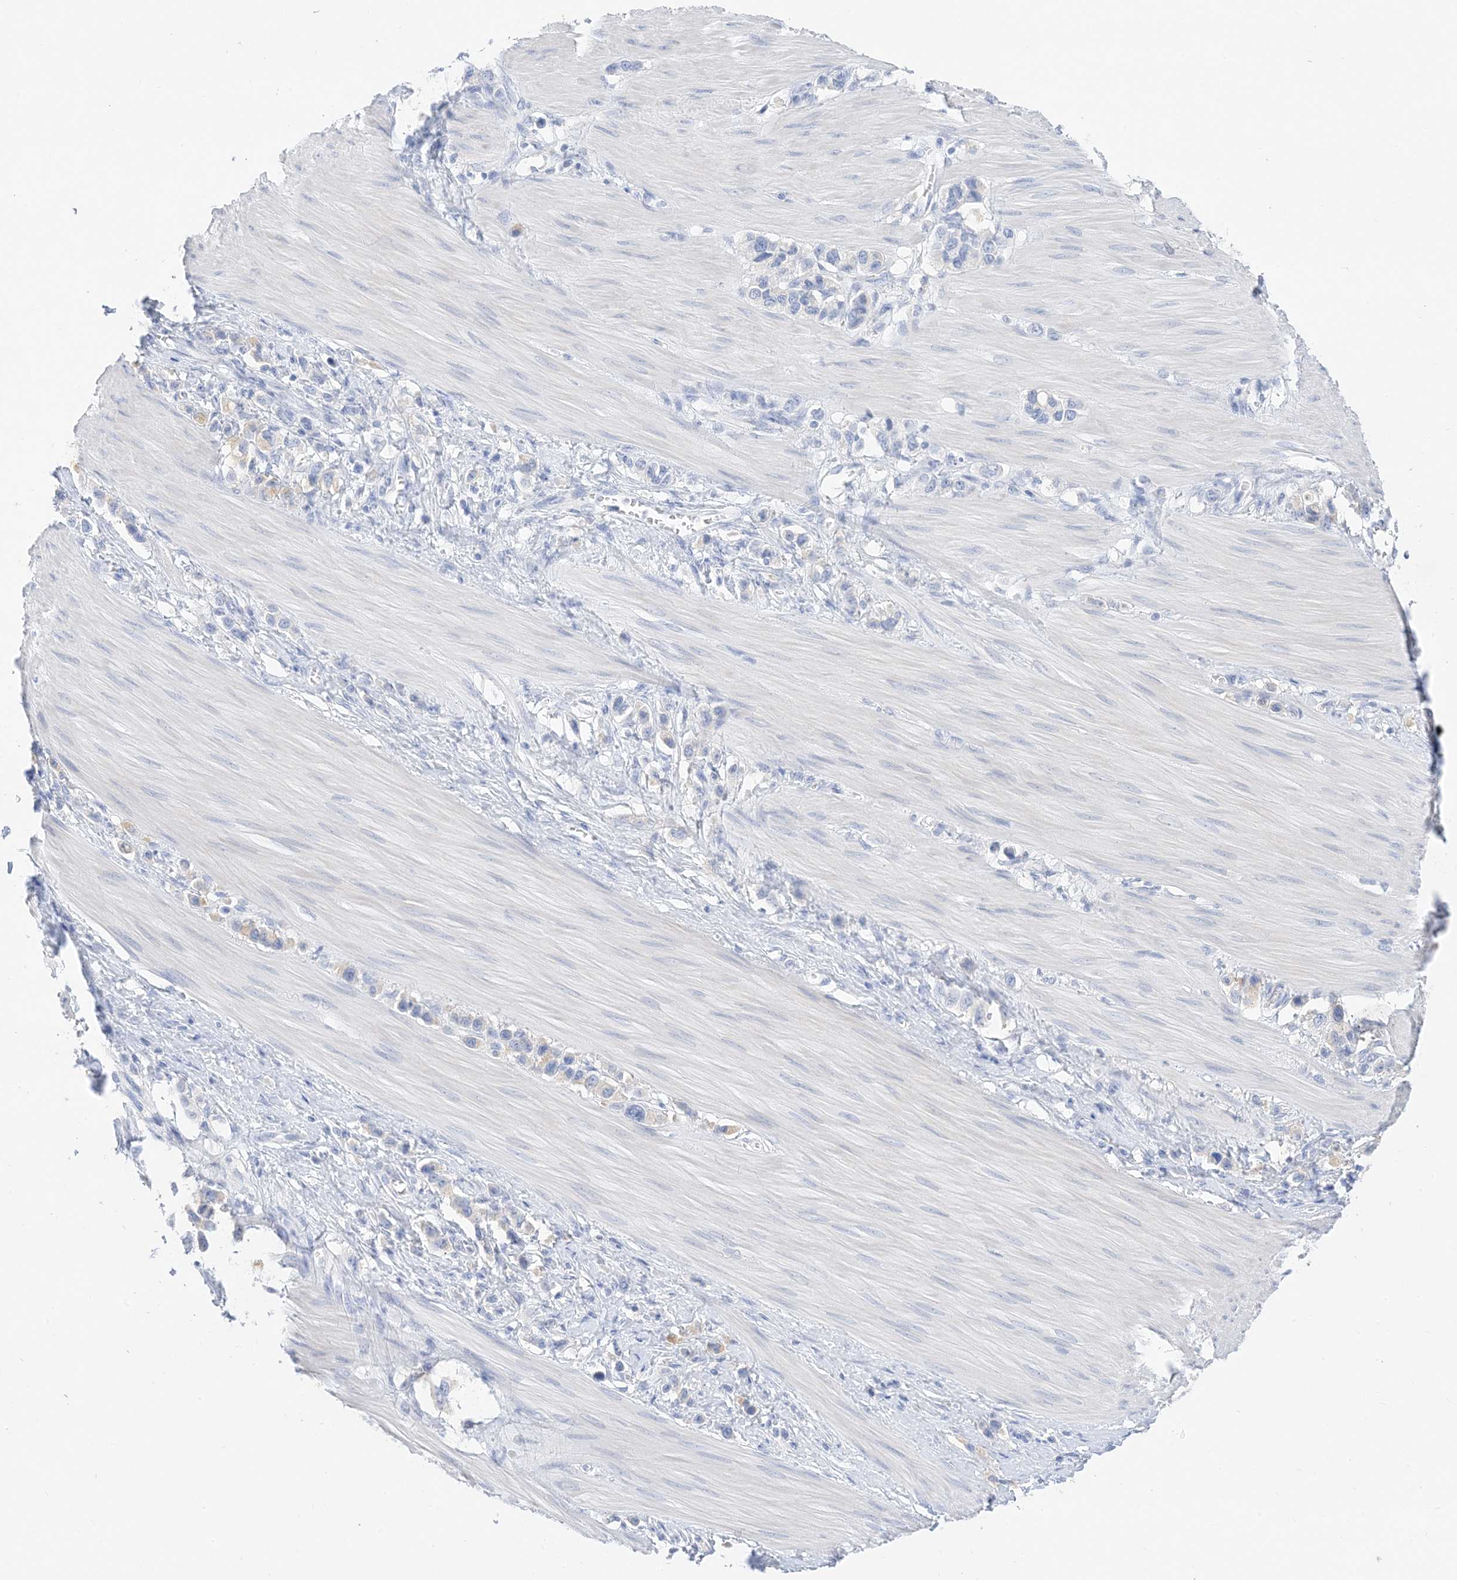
{"staining": {"intensity": "negative", "quantity": "none", "location": "none"}, "tissue": "stomach cancer", "cell_type": "Tumor cells", "image_type": "cancer", "snomed": [{"axis": "morphology", "description": "Adenocarcinoma, NOS"}, {"axis": "topography", "description": "Stomach"}], "caption": "High power microscopy micrograph of an immunohistochemistry photomicrograph of stomach cancer, revealing no significant staining in tumor cells.", "gene": "MUC17", "patient": {"sex": "female", "age": 65}}